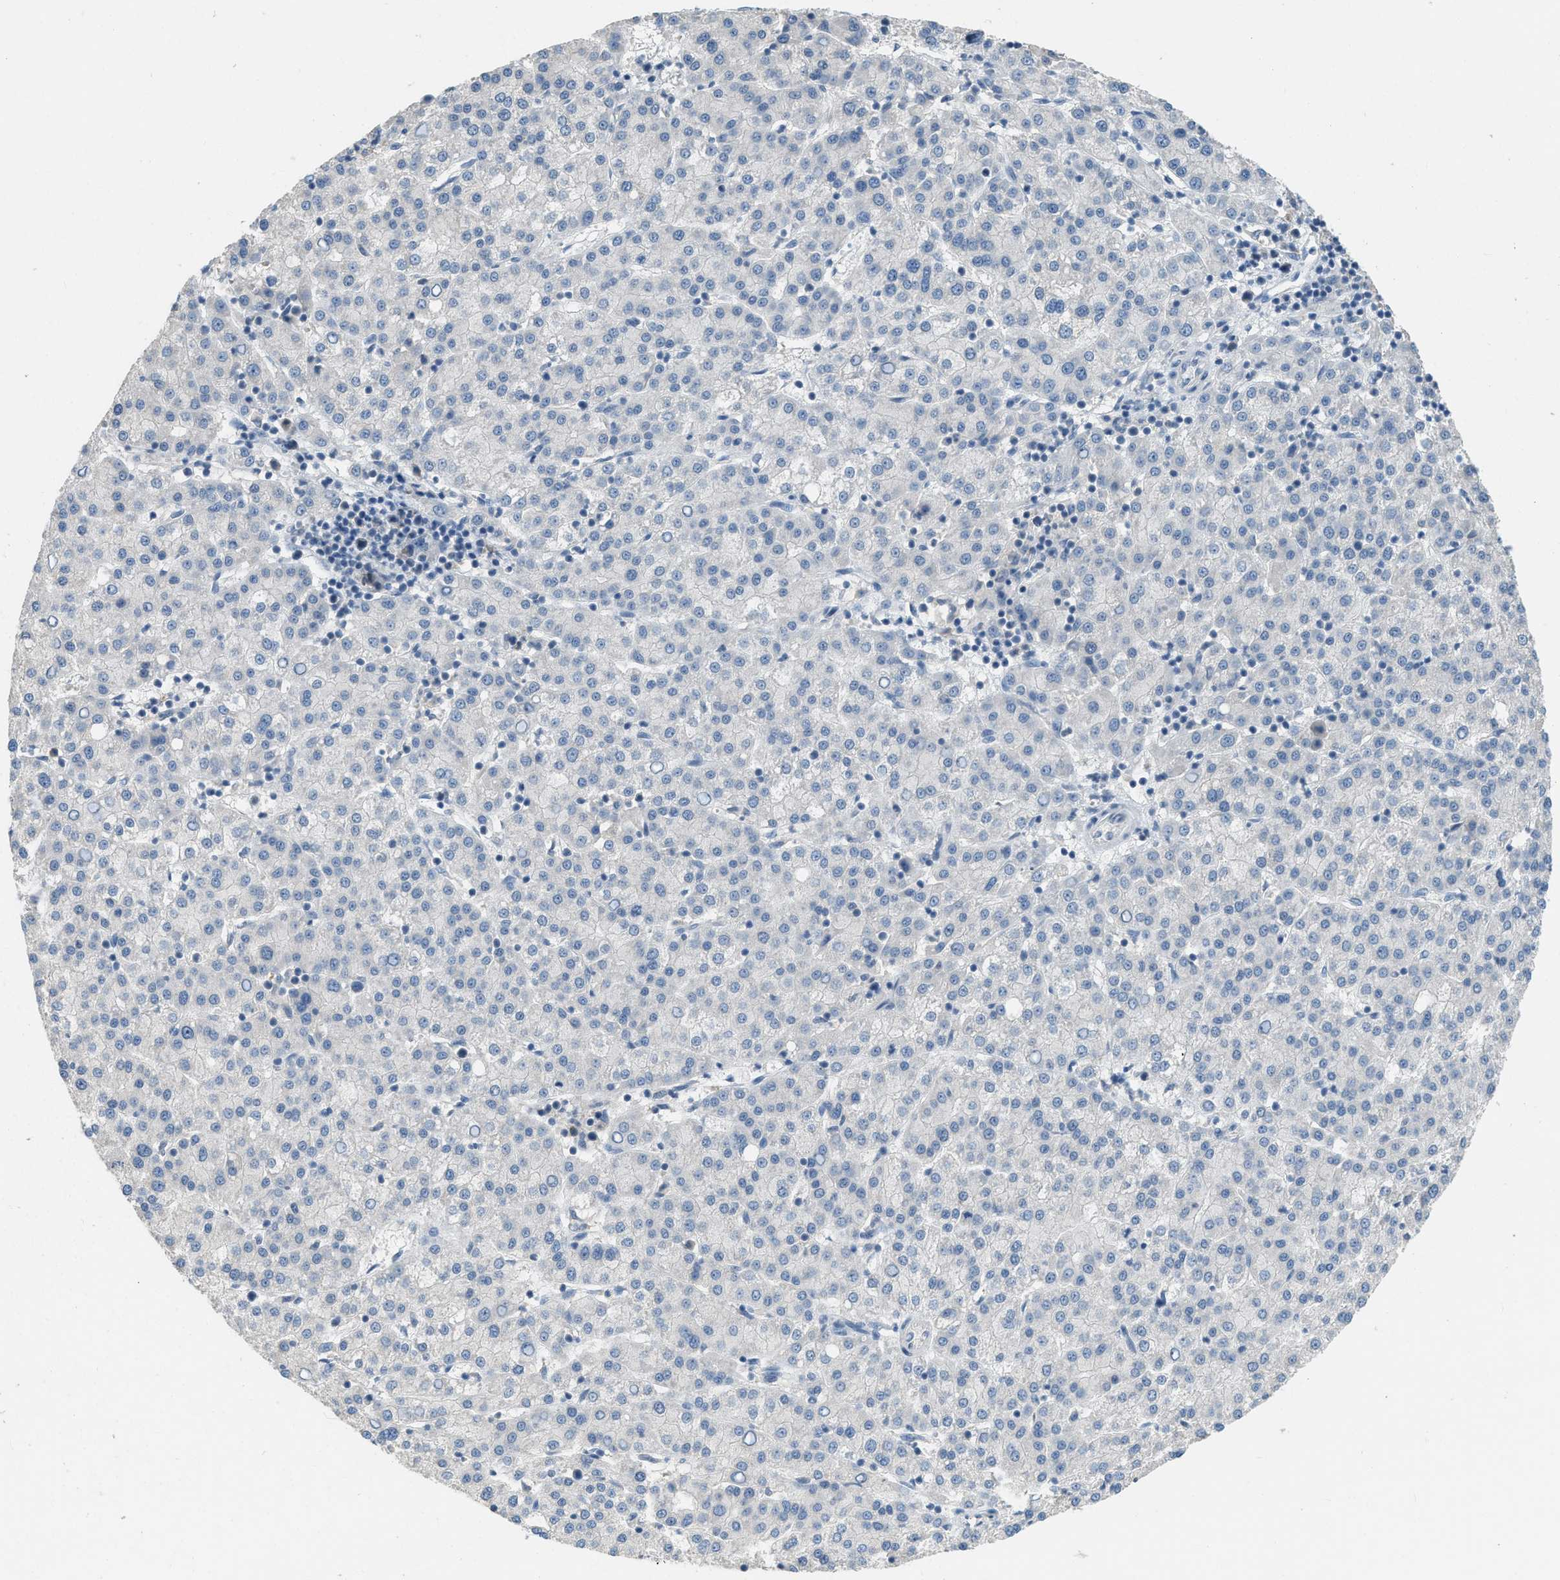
{"staining": {"intensity": "negative", "quantity": "none", "location": "none"}, "tissue": "liver cancer", "cell_type": "Tumor cells", "image_type": "cancer", "snomed": [{"axis": "morphology", "description": "Carcinoma, Hepatocellular, NOS"}, {"axis": "topography", "description": "Liver"}], "caption": "Tumor cells show no significant protein expression in liver cancer.", "gene": "MIS18A", "patient": {"sex": "female", "age": 58}}